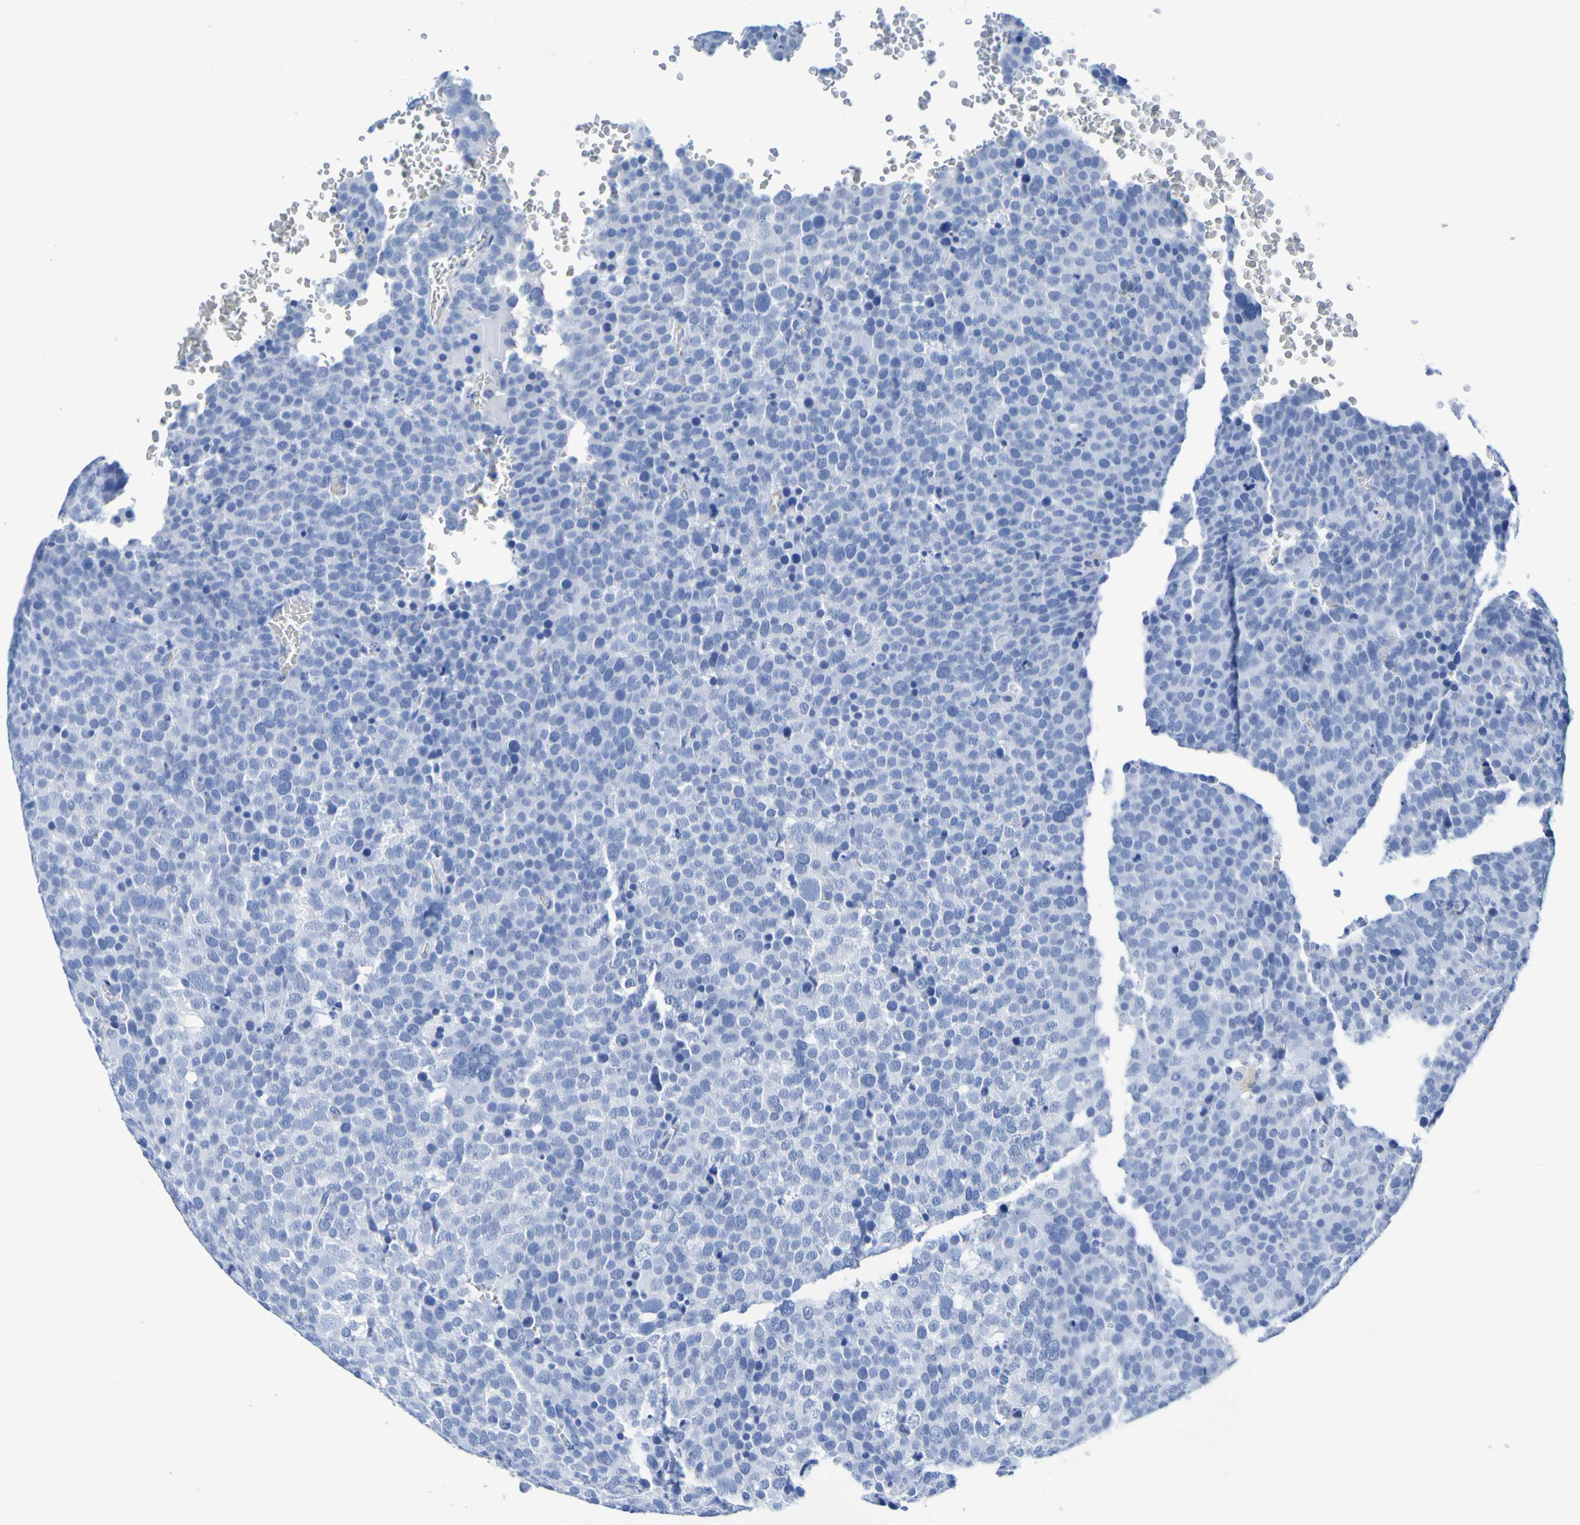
{"staining": {"intensity": "negative", "quantity": "none", "location": "none"}, "tissue": "testis cancer", "cell_type": "Tumor cells", "image_type": "cancer", "snomed": [{"axis": "morphology", "description": "Seminoma, NOS"}, {"axis": "topography", "description": "Testis"}], "caption": "Immunohistochemistry photomicrograph of testis cancer (seminoma) stained for a protein (brown), which exhibits no positivity in tumor cells.", "gene": "DPEP1", "patient": {"sex": "male", "age": 71}}